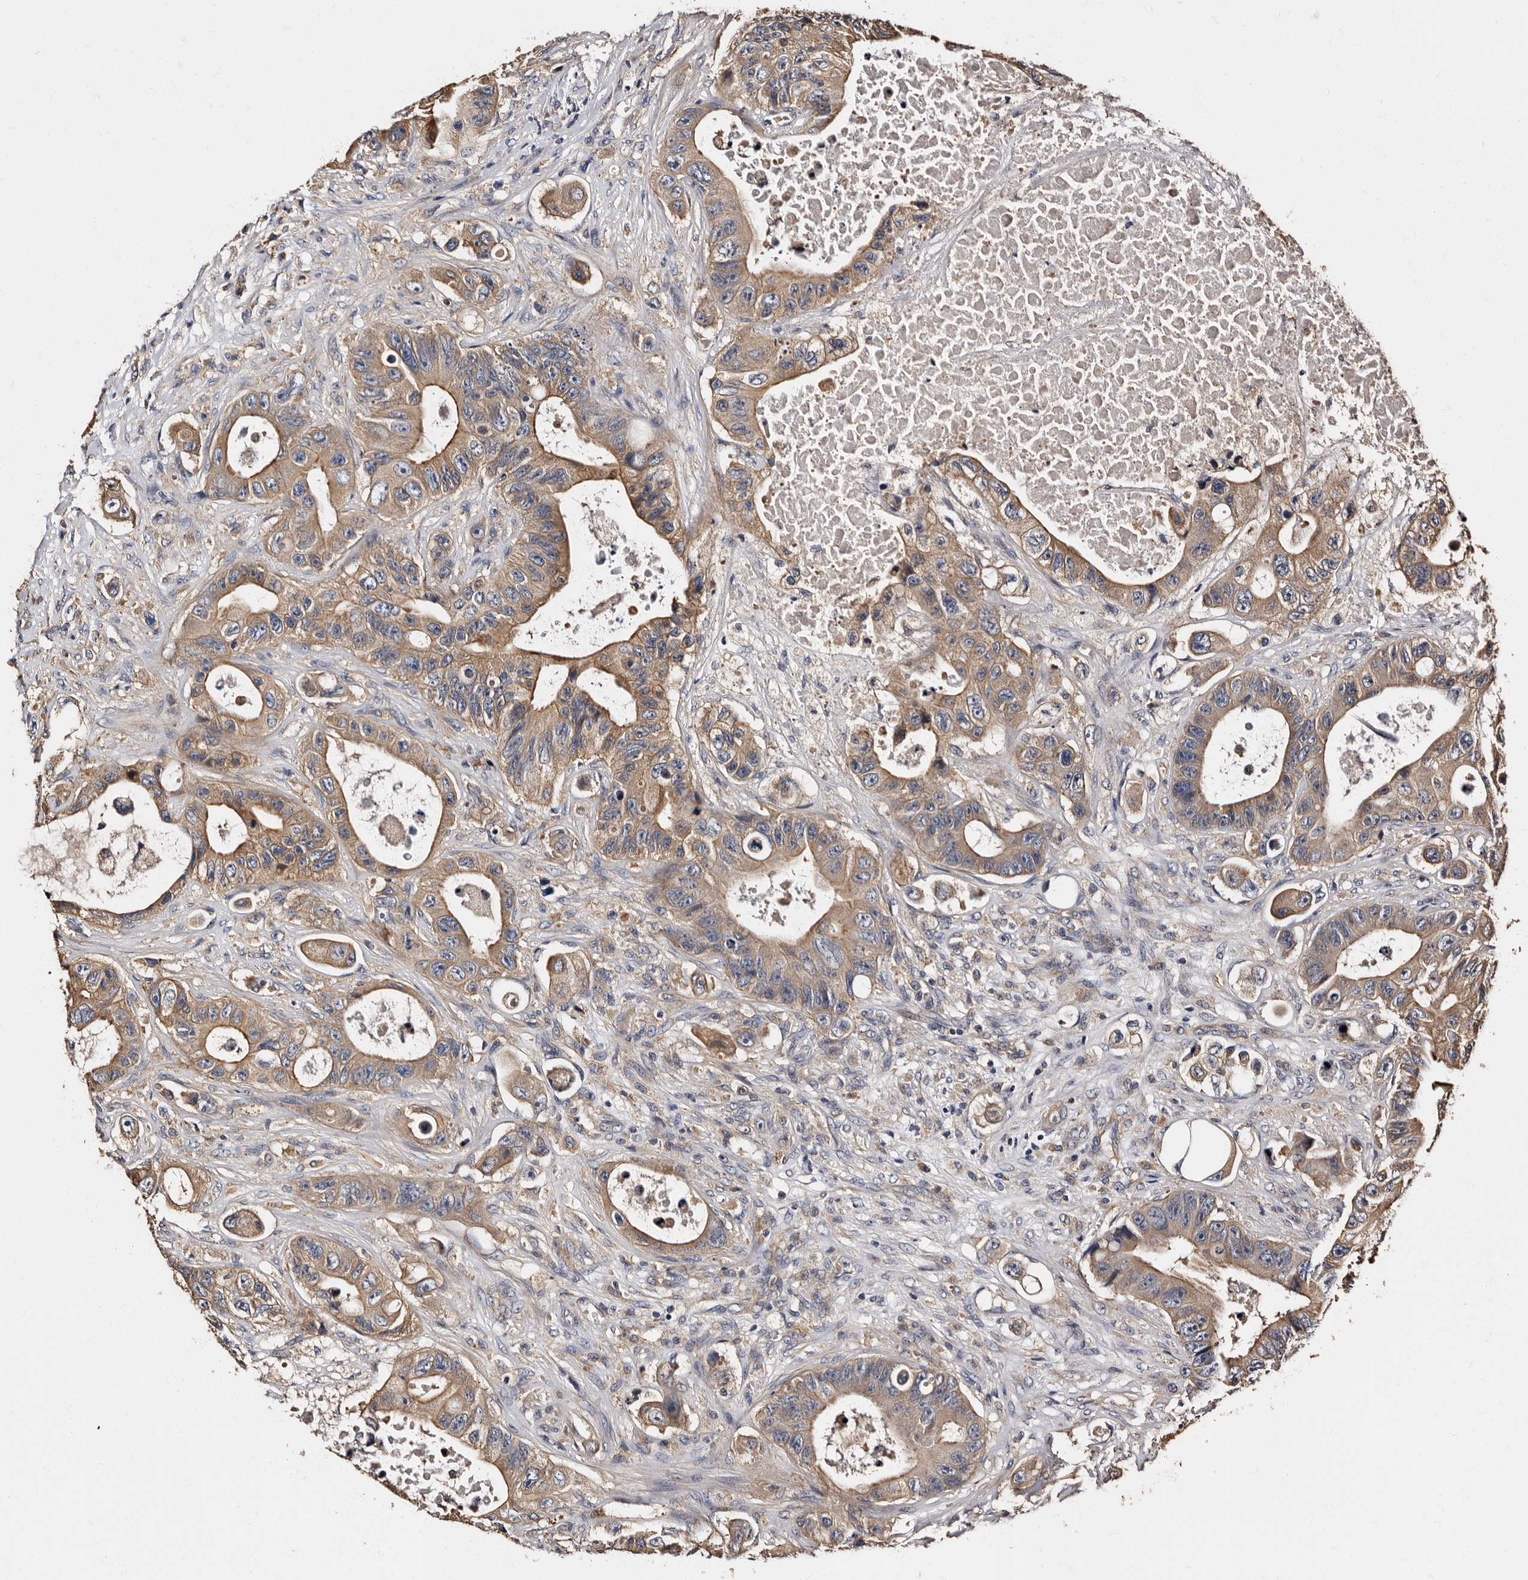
{"staining": {"intensity": "moderate", "quantity": ">75%", "location": "cytoplasmic/membranous"}, "tissue": "colorectal cancer", "cell_type": "Tumor cells", "image_type": "cancer", "snomed": [{"axis": "morphology", "description": "Adenocarcinoma, NOS"}, {"axis": "topography", "description": "Colon"}], "caption": "High-magnification brightfield microscopy of colorectal cancer (adenocarcinoma) stained with DAB (brown) and counterstained with hematoxylin (blue). tumor cells exhibit moderate cytoplasmic/membranous staining is seen in approximately>75% of cells.", "gene": "ADCK5", "patient": {"sex": "female", "age": 46}}